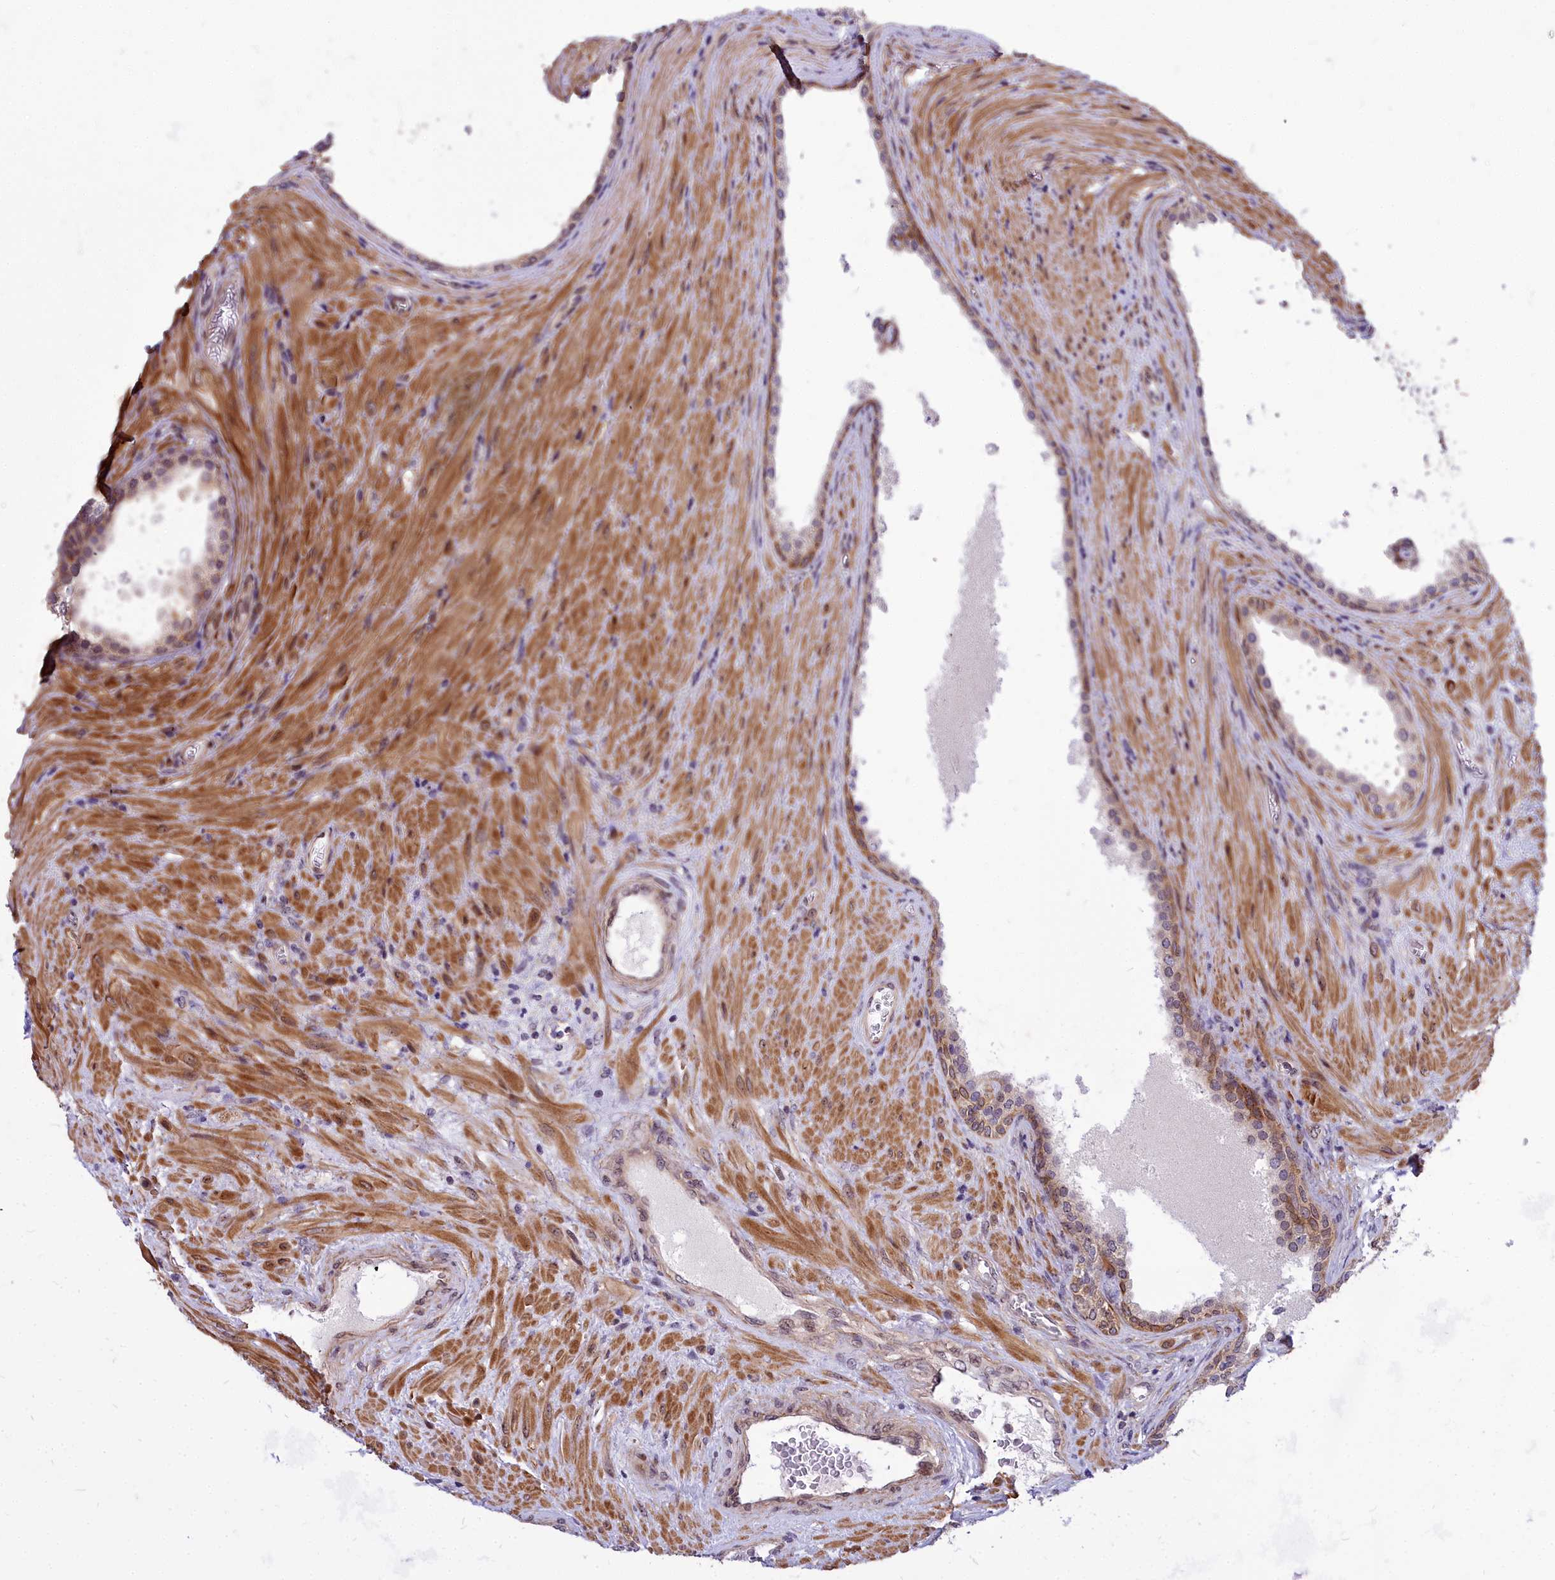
{"staining": {"intensity": "moderate", "quantity": "<25%", "location": "cytoplasmic/membranous,nuclear"}, "tissue": "prostate", "cell_type": "Glandular cells", "image_type": "normal", "snomed": [{"axis": "morphology", "description": "Normal tissue, NOS"}, {"axis": "topography", "description": "Prostate"}], "caption": "High-power microscopy captured an immunohistochemistry (IHC) micrograph of normal prostate, revealing moderate cytoplasmic/membranous,nuclear expression in approximately <25% of glandular cells.", "gene": "ABCB8", "patient": {"sex": "male", "age": 76}}